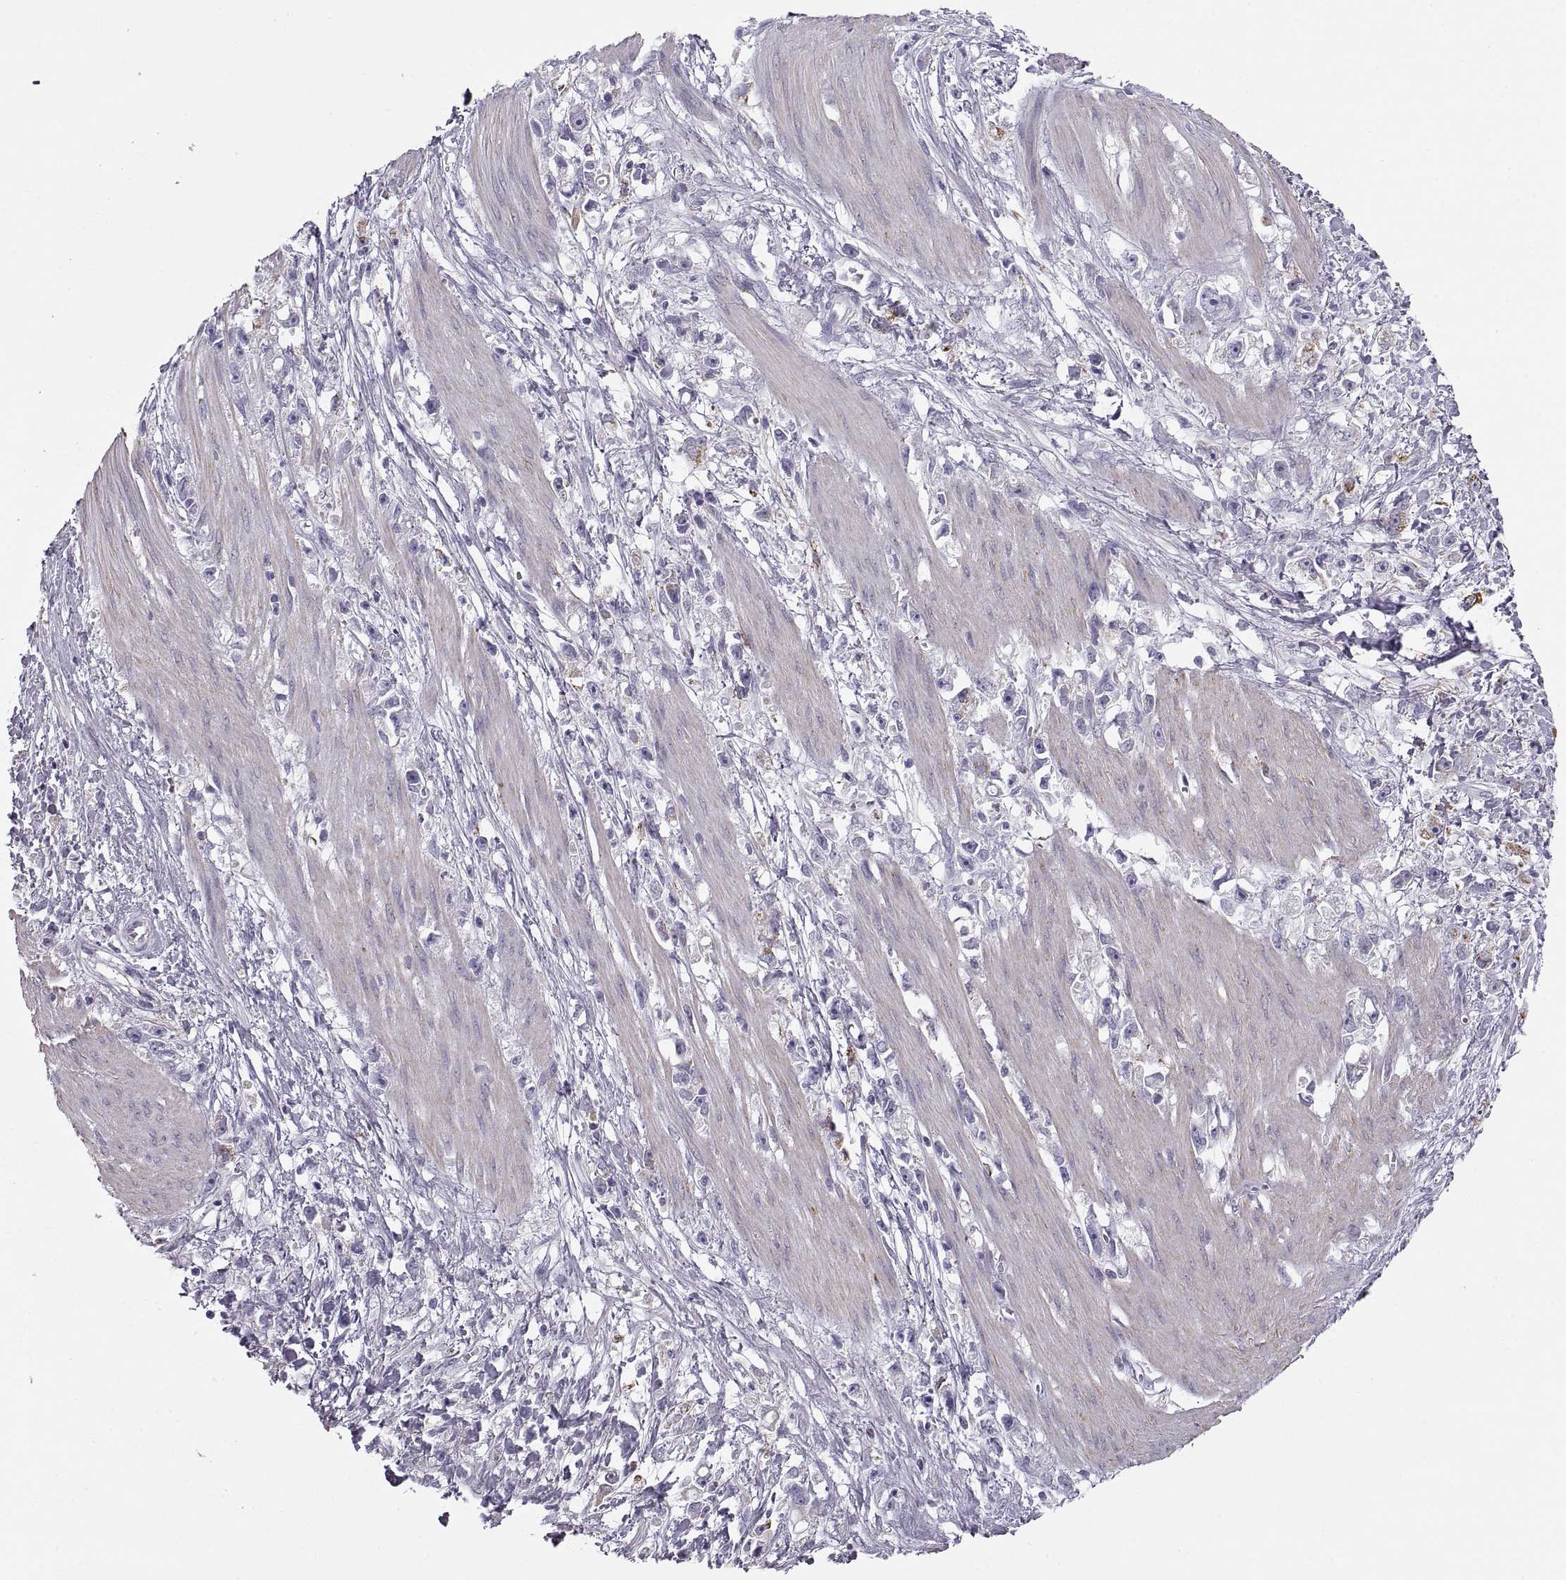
{"staining": {"intensity": "negative", "quantity": "none", "location": "none"}, "tissue": "stomach cancer", "cell_type": "Tumor cells", "image_type": "cancer", "snomed": [{"axis": "morphology", "description": "Adenocarcinoma, NOS"}, {"axis": "topography", "description": "Stomach"}], "caption": "Immunohistochemistry (IHC) micrograph of neoplastic tissue: human stomach adenocarcinoma stained with DAB (3,3'-diaminobenzidine) demonstrates no significant protein expression in tumor cells.", "gene": "COL9A3", "patient": {"sex": "female", "age": 59}}